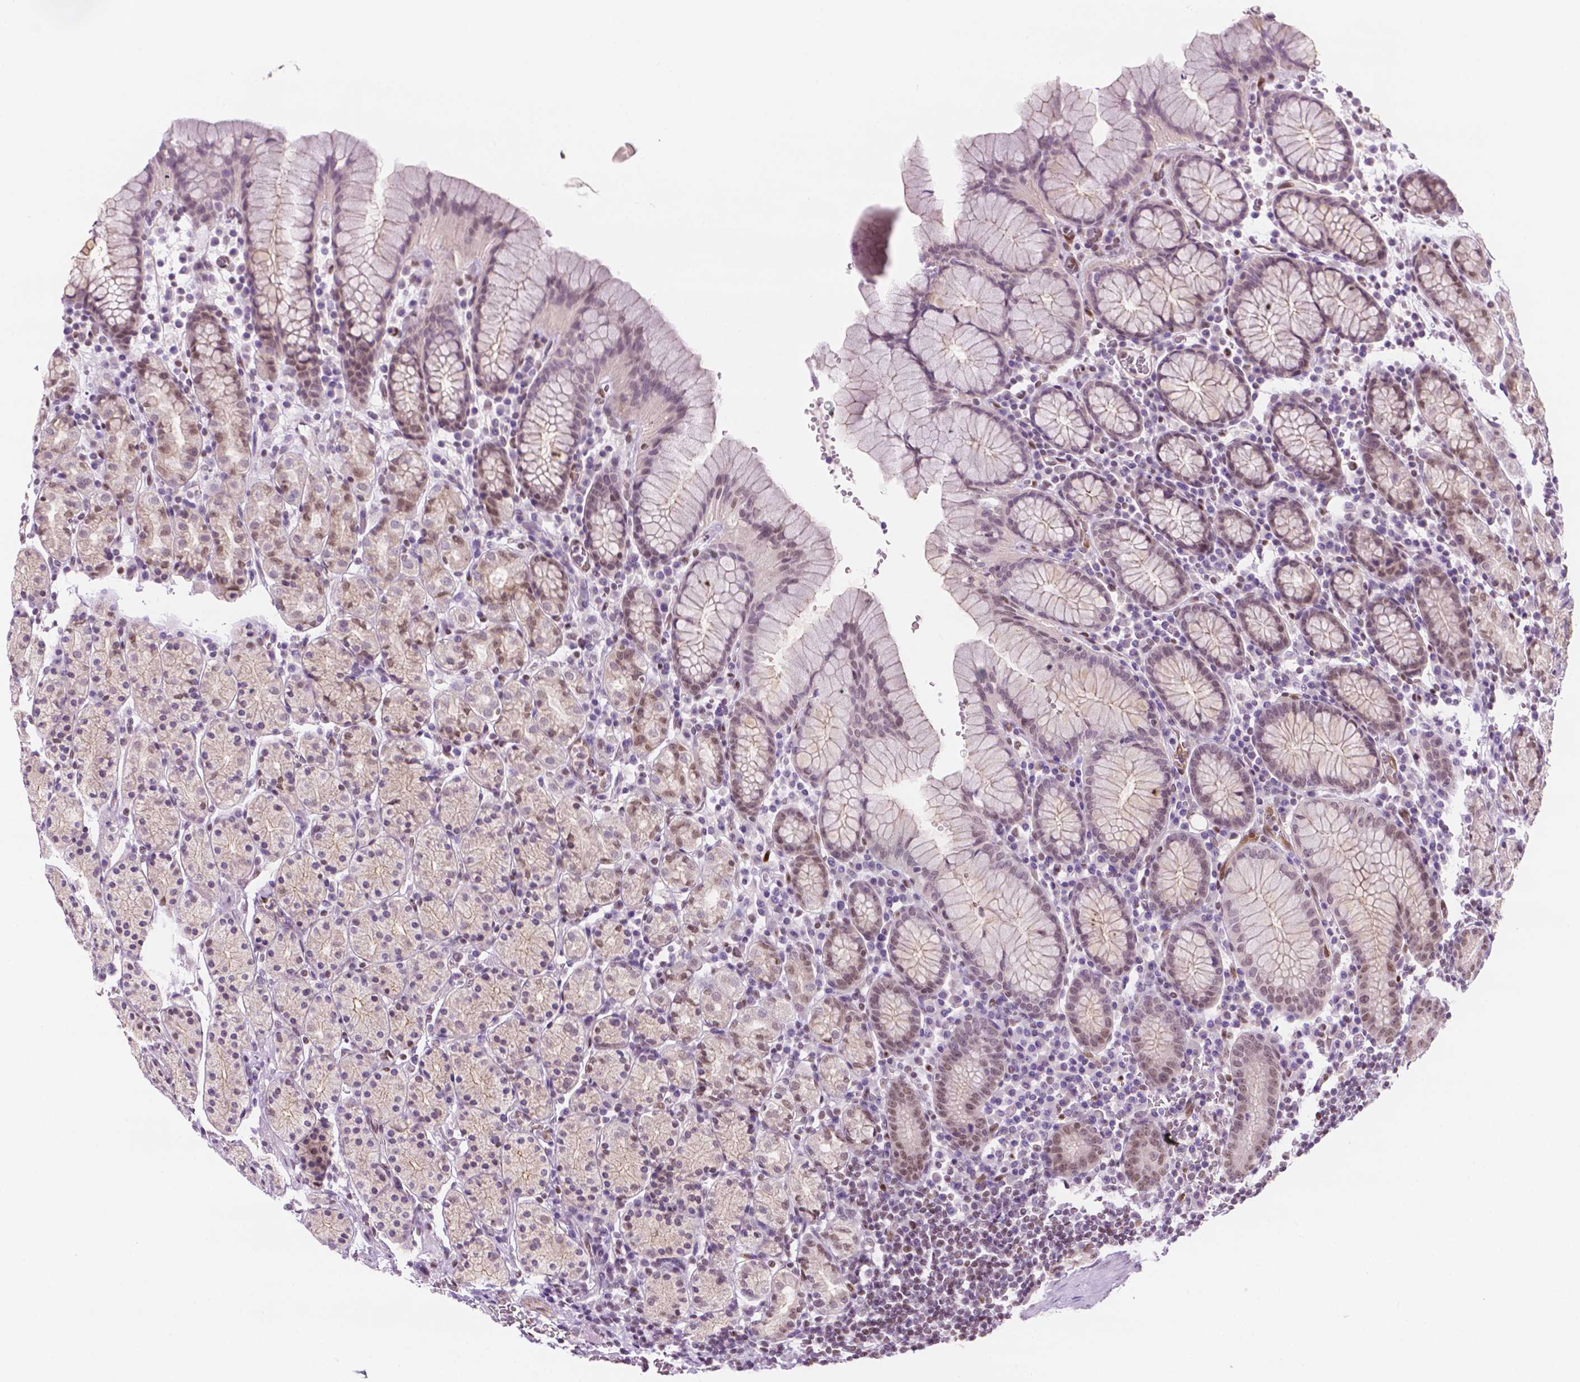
{"staining": {"intensity": "moderate", "quantity": "25%-75%", "location": "nuclear"}, "tissue": "stomach", "cell_type": "Glandular cells", "image_type": "normal", "snomed": [{"axis": "morphology", "description": "Normal tissue, NOS"}, {"axis": "topography", "description": "Stomach, upper"}, {"axis": "topography", "description": "Stomach"}], "caption": "Immunohistochemistry of unremarkable stomach exhibits medium levels of moderate nuclear expression in approximately 25%-75% of glandular cells.", "gene": "ERF", "patient": {"sex": "male", "age": 62}}